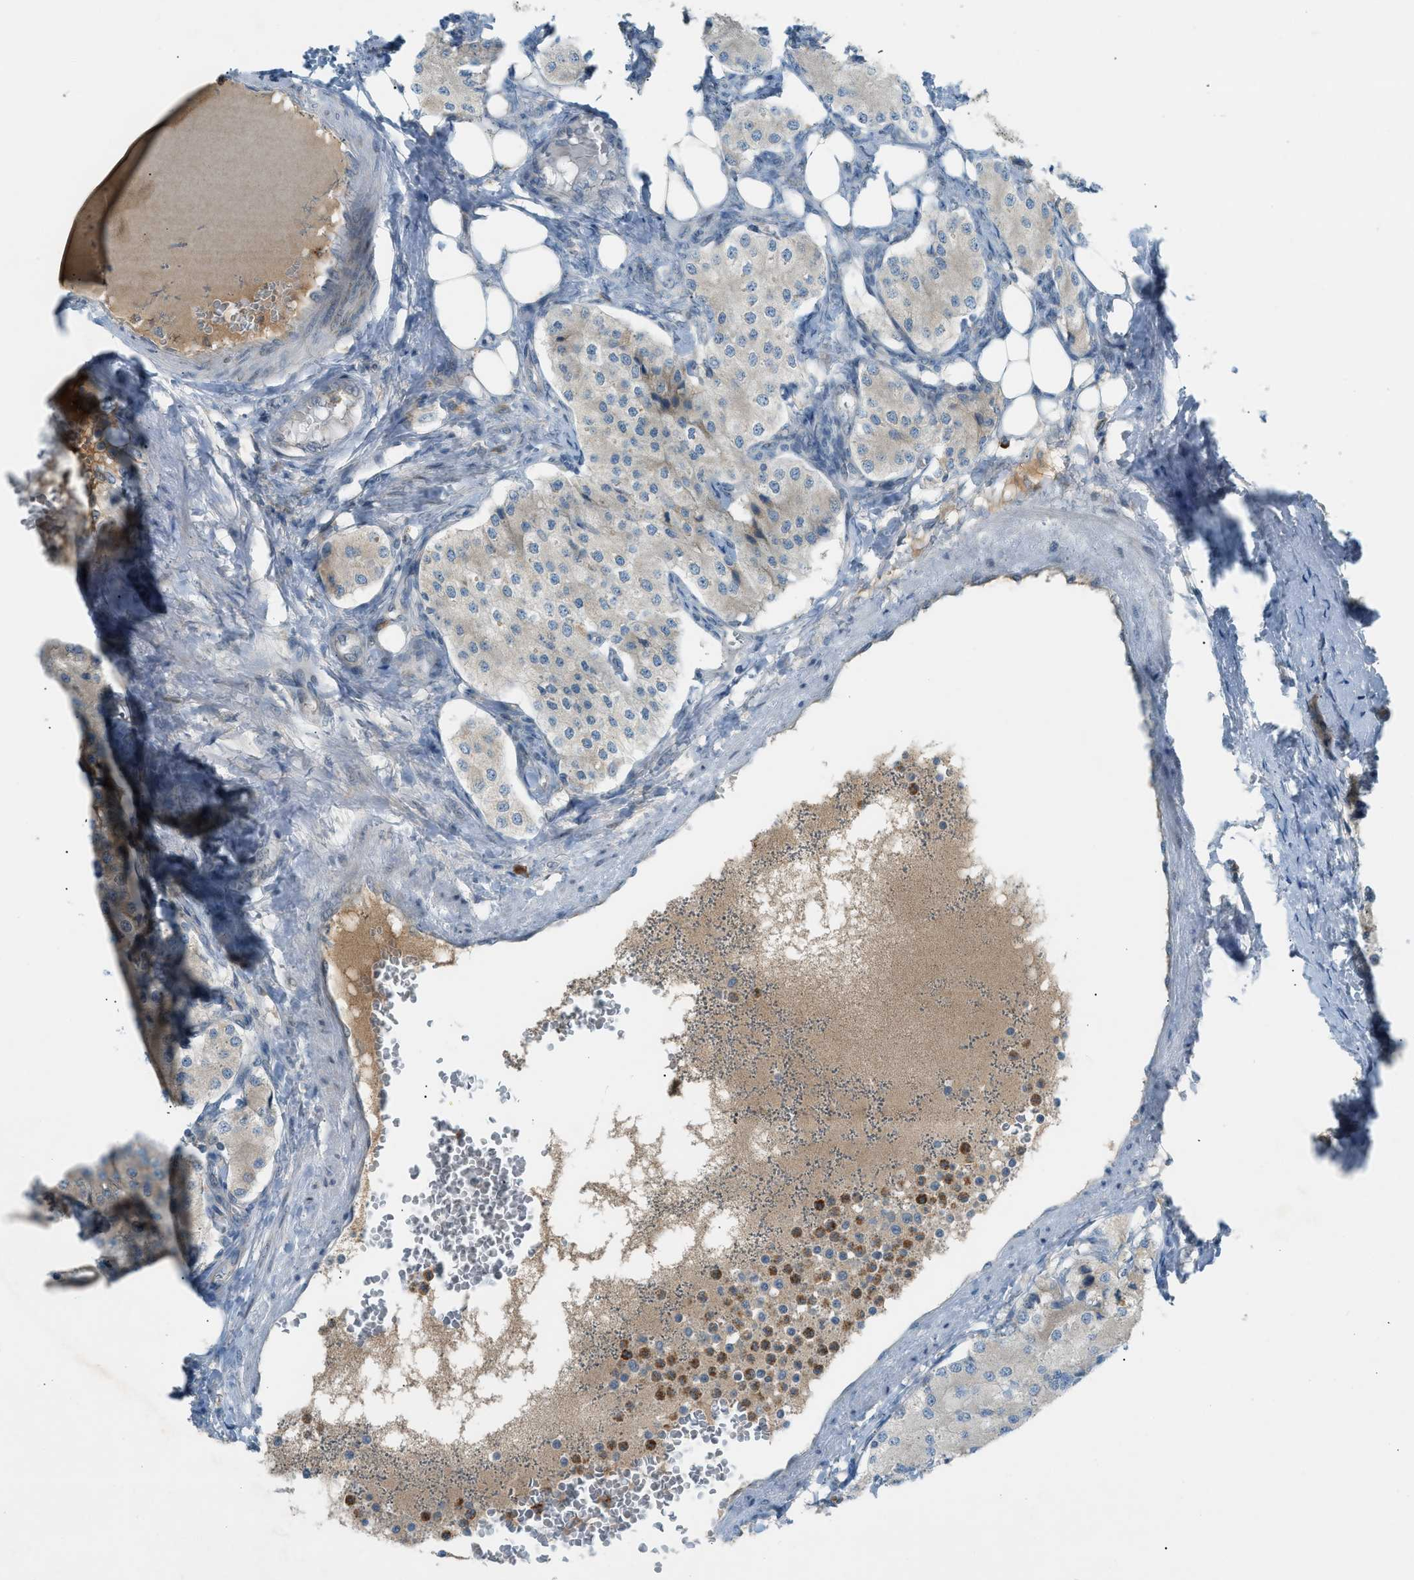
{"staining": {"intensity": "negative", "quantity": "none", "location": "none"}, "tissue": "carcinoid", "cell_type": "Tumor cells", "image_type": "cancer", "snomed": [{"axis": "morphology", "description": "Carcinoid, malignant, NOS"}, {"axis": "topography", "description": "Colon"}], "caption": "This is a micrograph of immunohistochemistry staining of carcinoid, which shows no staining in tumor cells.", "gene": "DYRK1A", "patient": {"sex": "female", "age": 52}}